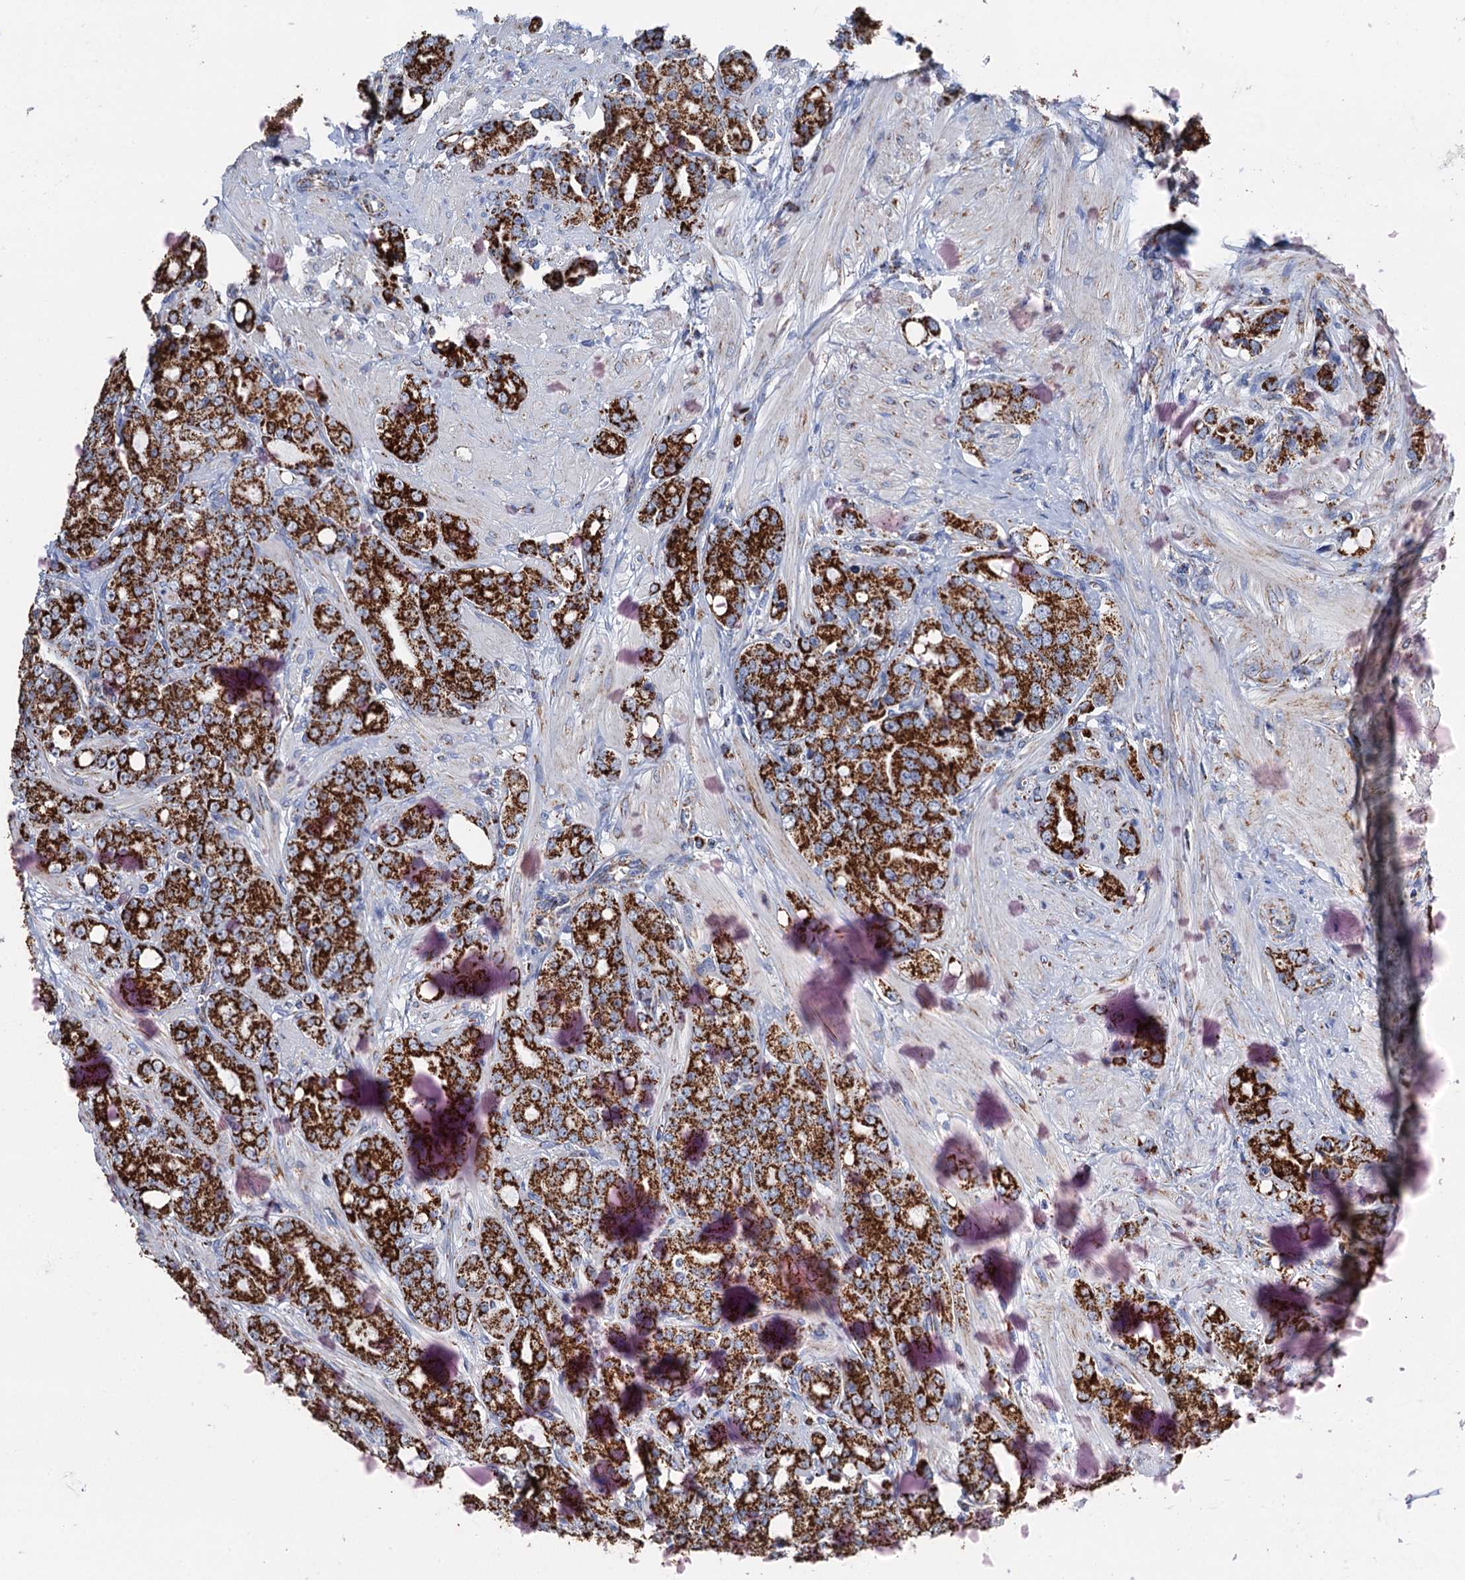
{"staining": {"intensity": "strong", "quantity": ">75%", "location": "cytoplasmic/membranous"}, "tissue": "prostate cancer", "cell_type": "Tumor cells", "image_type": "cancer", "snomed": [{"axis": "morphology", "description": "Adenocarcinoma, High grade"}, {"axis": "topography", "description": "Prostate"}], "caption": "Immunohistochemical staining of prostate cancer demonstrates high levels of strong cytoplasmic/membranous protein positivity in approximately >75% of tumor cells.", "gene": "IVD", "patient": {"sex": "male", "age": 62}}